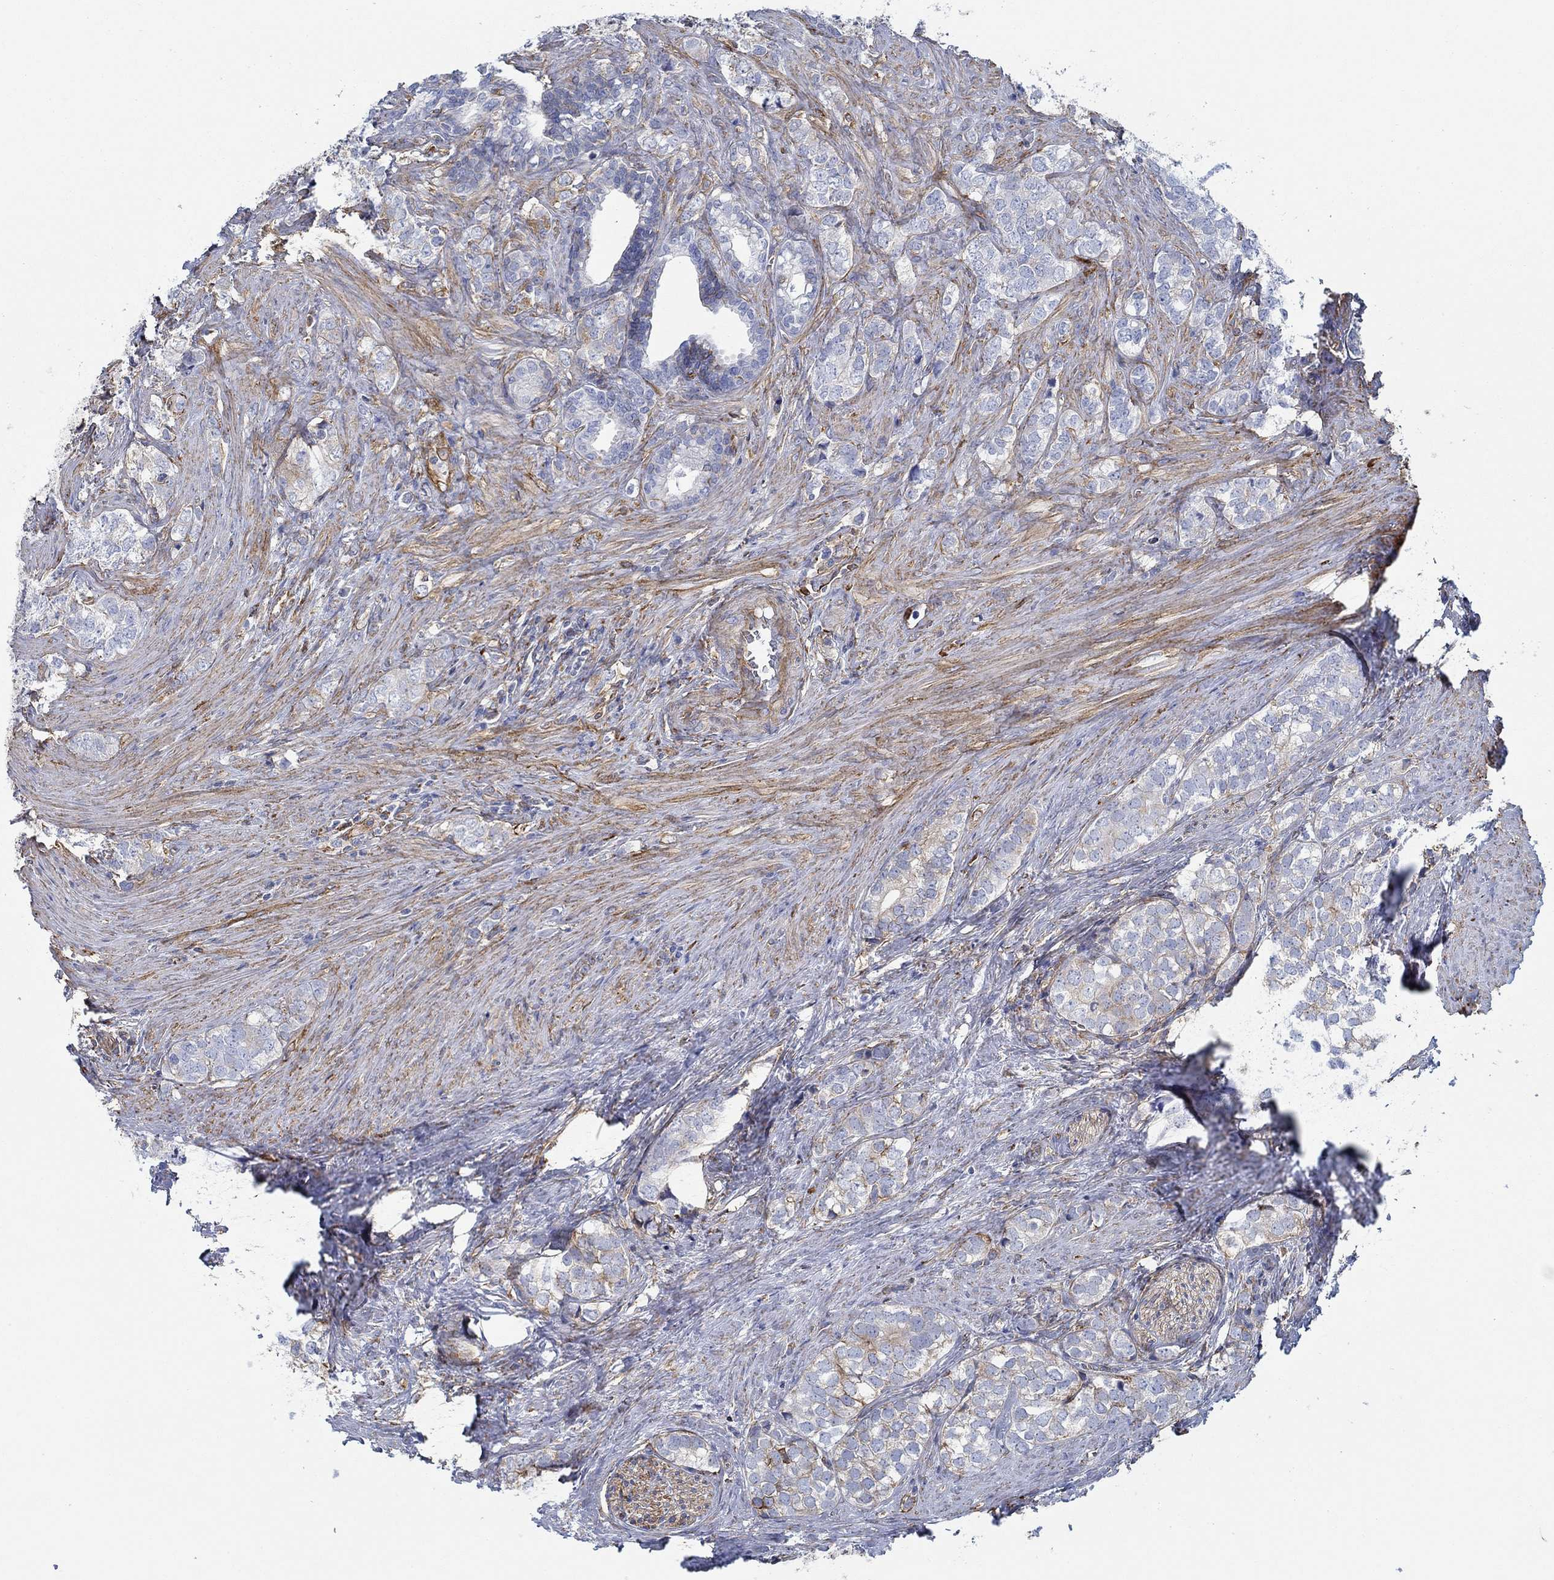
{"staining": {"intensity": "moderate", "quantity": "<25%", "location": "cytoplasmic/membranous"}, "tissue": "prostate cancer", "cell_type": "Tumor cells", "image_type": "cancer", "snomed": [{"axis": "morphology", "description": "Adenocarcinoma, NOS"}, {"axis": "topography", "description": "Prostate and seminal vesicle, NOS"}], "caption": "DAB immunohistochemical staining of human prostate adenocarcinoma reveals moderate cytoplasmic/membranous protein expression in about <25% of tumor cells. (DAB IHC, brown staining for protein, blue staining for nuclei).", "gene": "STC2", "patient": {"sex": "male", "age": 63}}